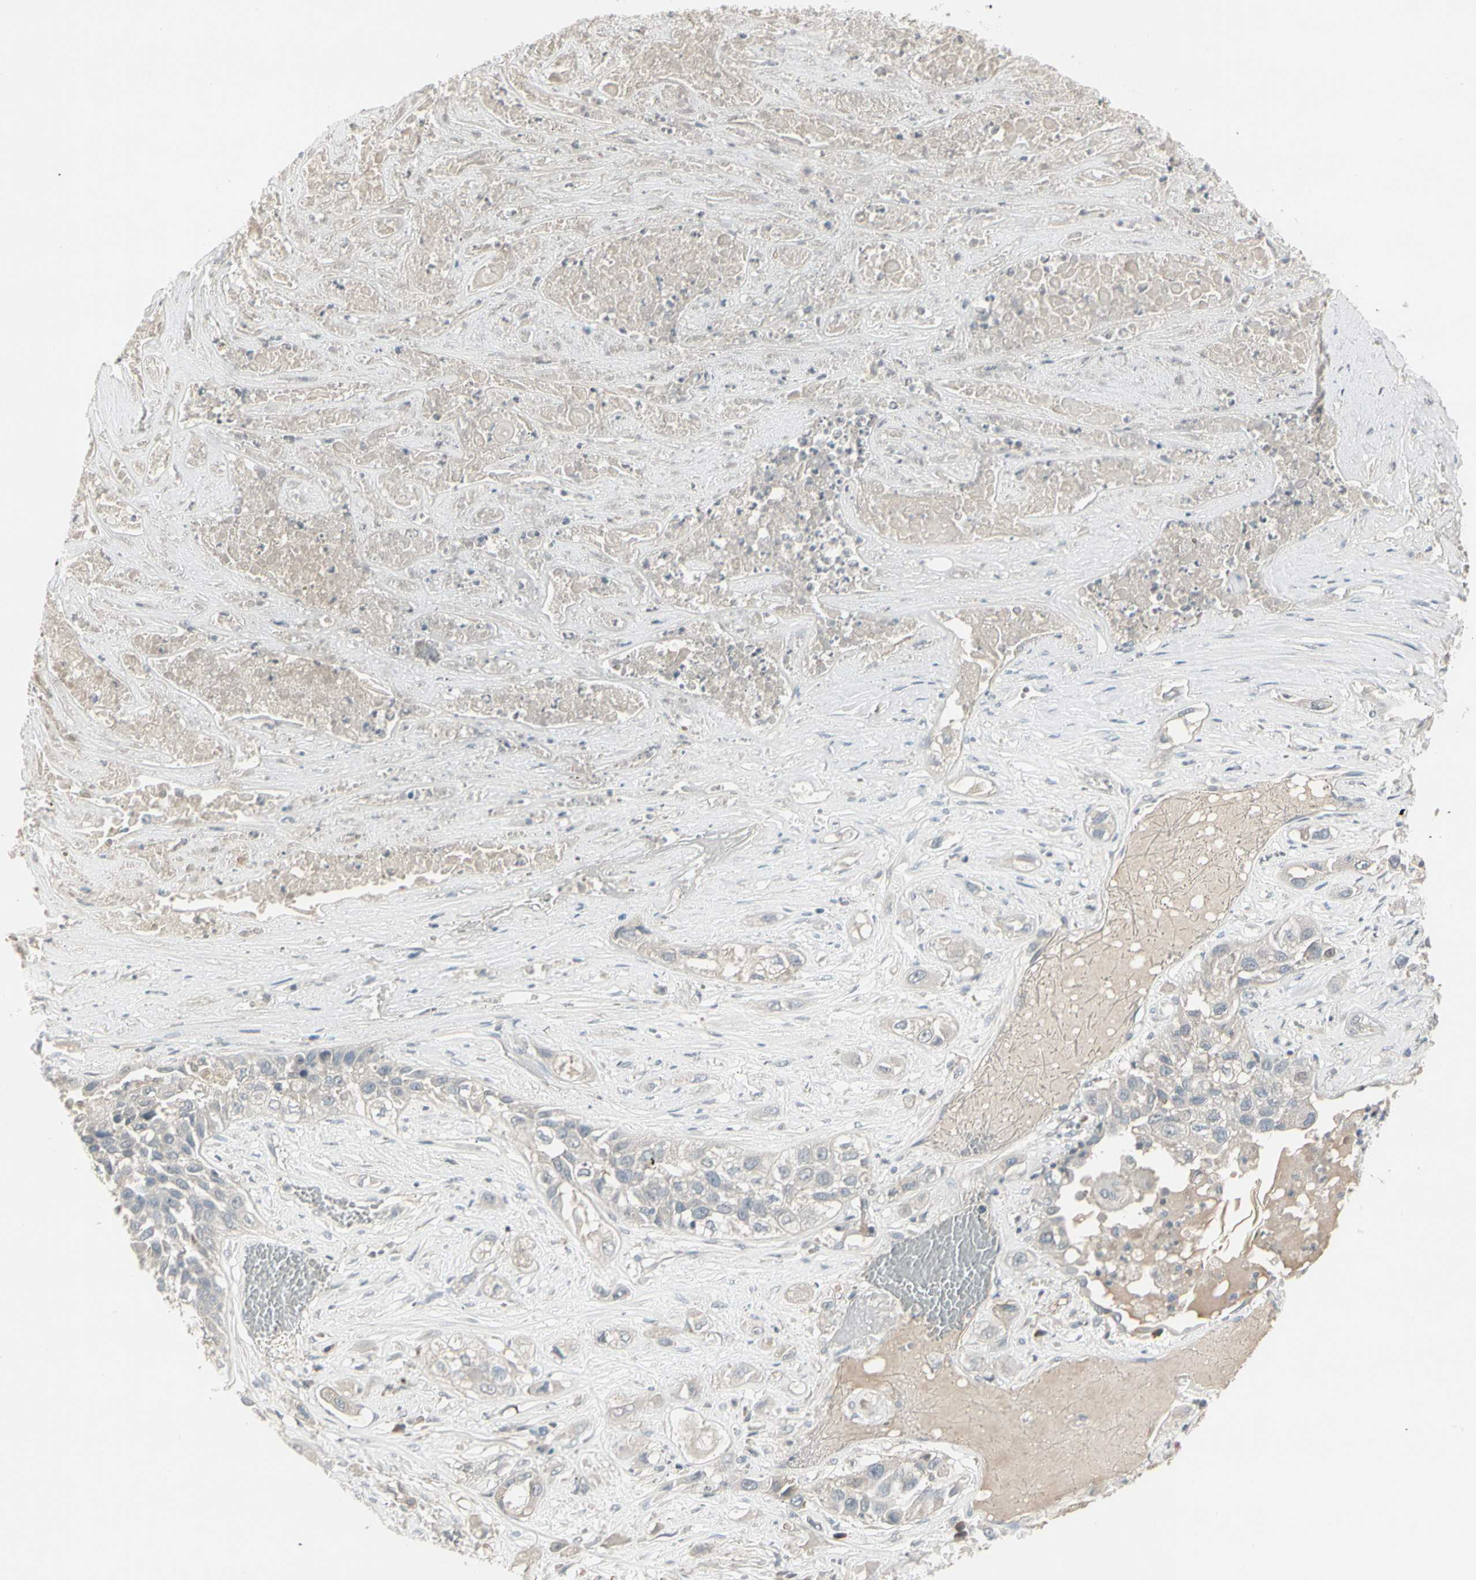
{"staining": {"intensity": "negative", "quantity": "none", "location": "none"}, "tissue": "lung cancer", "cell_type": "Tumor cells", "image_type": "cancer", "snomed": [{"axis": "morphology", "description": "Squamous cell carcinoma, NOS"}, {"axis": "topography", "description": "Lung"}], "caption": "Lung cancer (squamous cell carcinoma) was stained to show a protein in brown. There is no significant expression in tumor cells. Brightfield microscopy of immunohistochemistry (IHC) stained with DAB (3,3'-diaminobenzidine) (brown) and hematoxylin (blue), captured at high magnification.", "gene": "DMPK", "patient": {"sex": "male", "age": 71}}